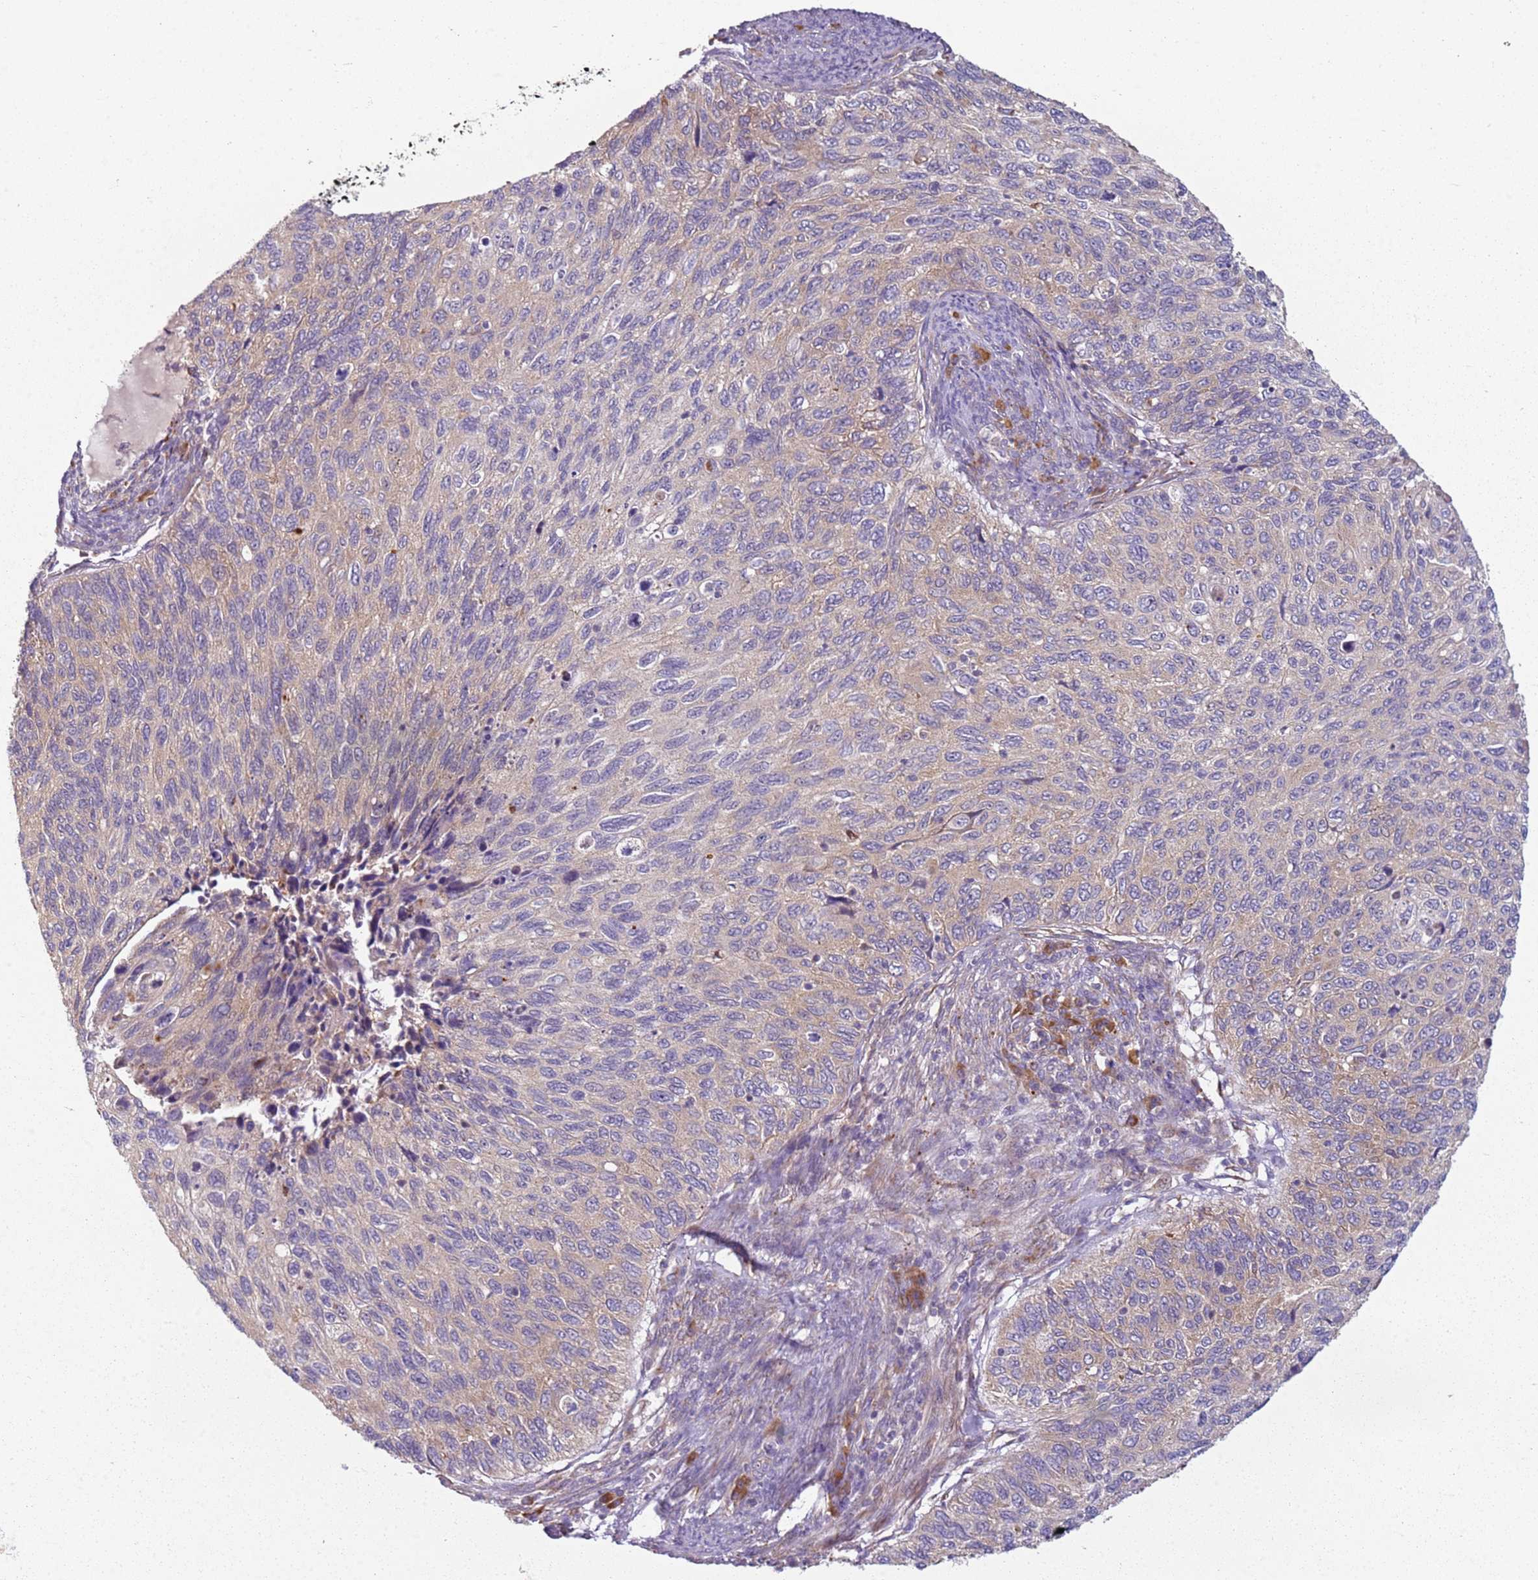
{"staining": {"intensity": "weak", "quantity": "<25%", "location": "cytoplasmic/membranous"}, "tissue": "cervical cancer", "cell_type": "Tumor cells", "image_type": "cancer", "snomed": [{"axis": "morphology", "description": "Squamous cell carcinoma, NOS"}, {"axis": "topography", "description": "Cervix"}], "caption": "DAB immunohistochemical staining of human cervical cancer (squamous cell carcinoma) shows no significant staining in tumor cells.", "gene": "RPS28", "patient": {"sex": "female", "age": 70}}